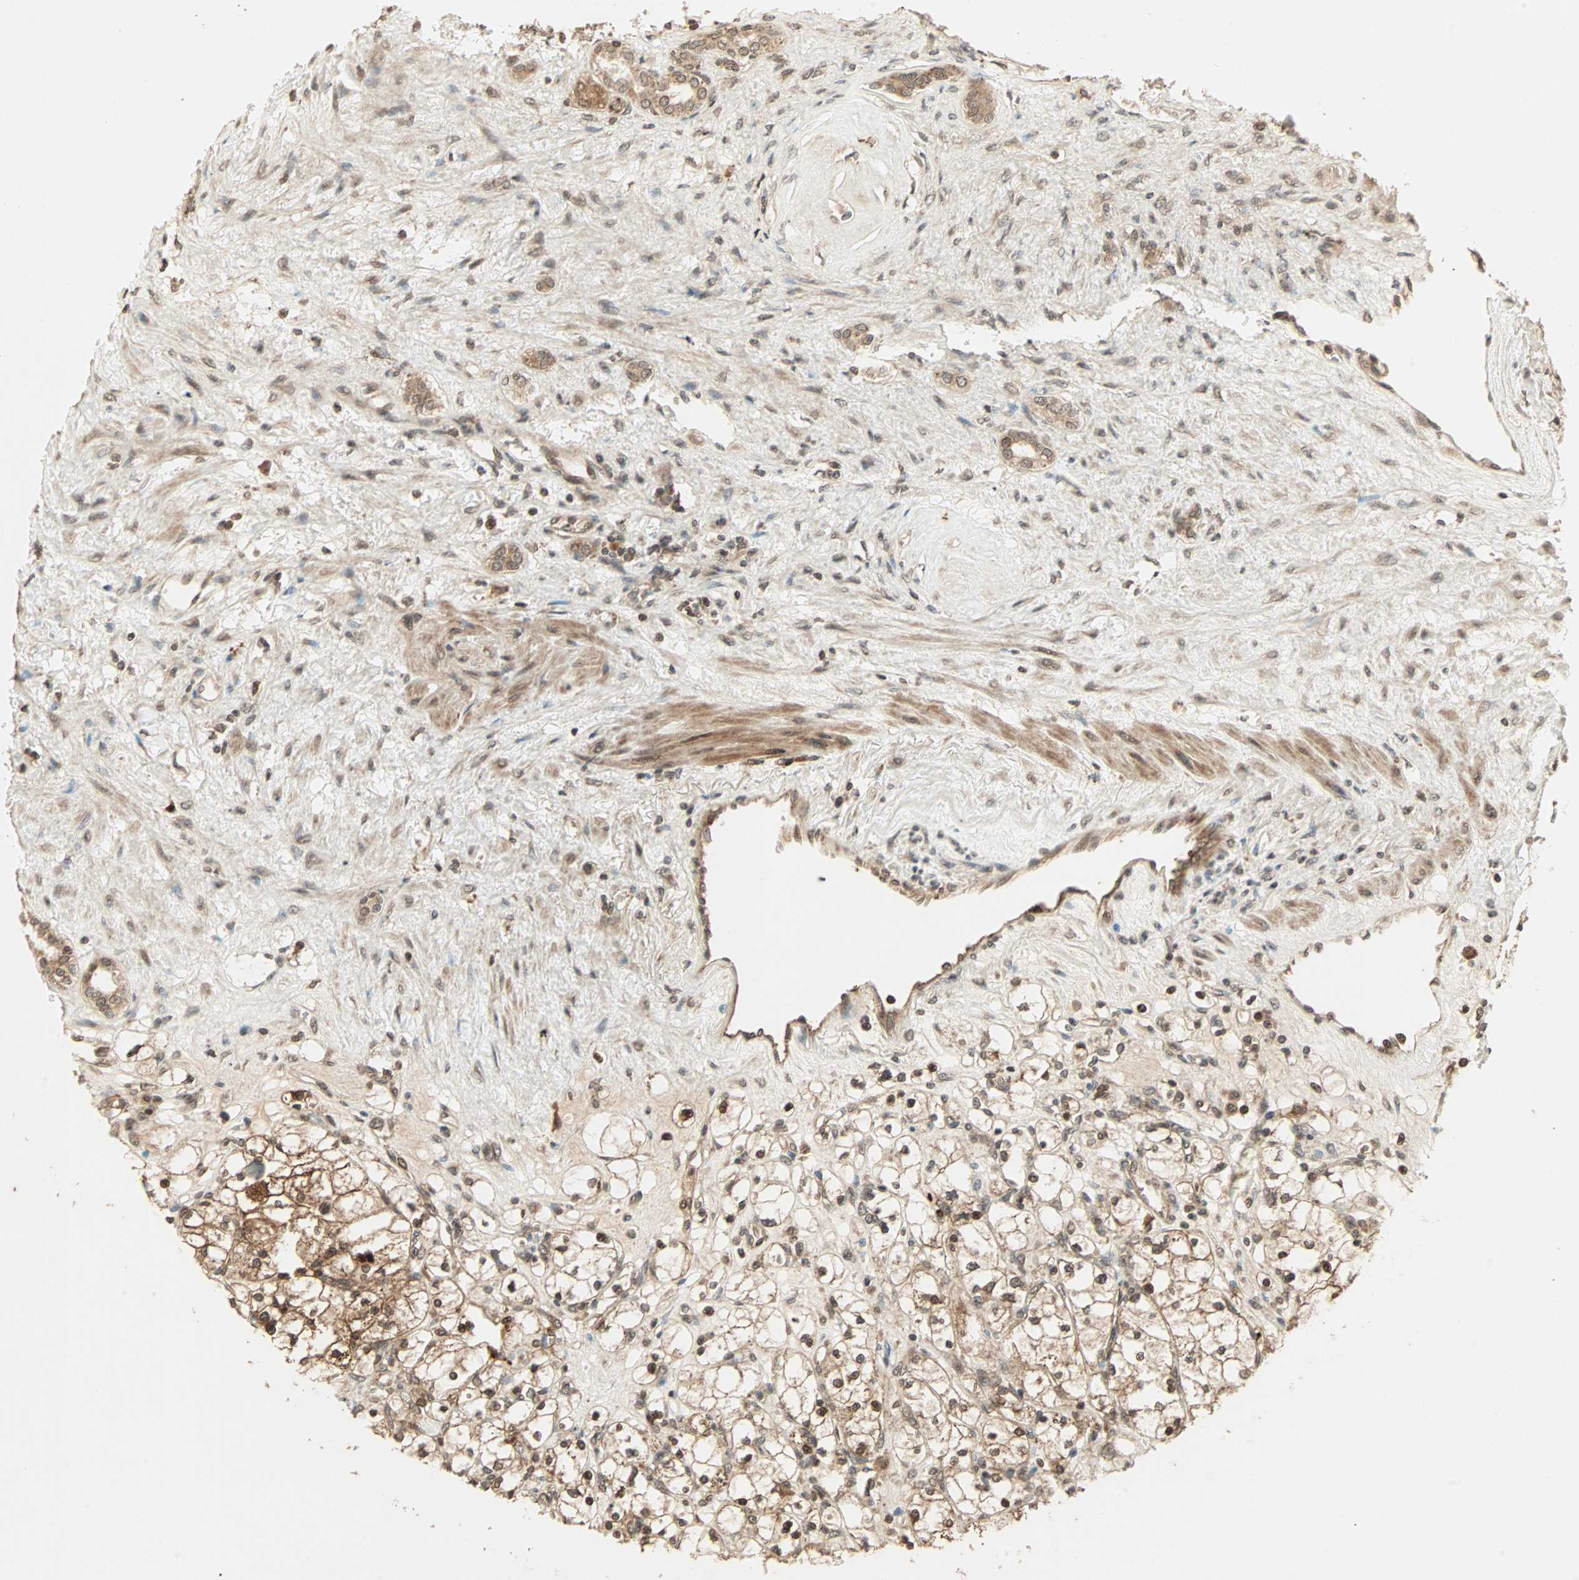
{"staining": {"intensity": "moderate", "quantity": ">75%", "location": "cytoplasmic/membranous,nuclear"}, "tissue": "renal cancer", "cell_type": "Tumor cells", "image_type": "cancer", "snomed": [{"axis": "morphology", "description": "Adenocarcinoma, NOS"}, {"axis": "topography", "description": "Kidney"}], "caption": "An immunohistochemistry micrograph of tumor tissue is shown. Protein staining in brown highlights moderate cytoplasmic/membranous and nuclear positivity in renal cancer within tumor cells.", "gene": "RFFL", "patient": {"sex": "female", "age": 83}}